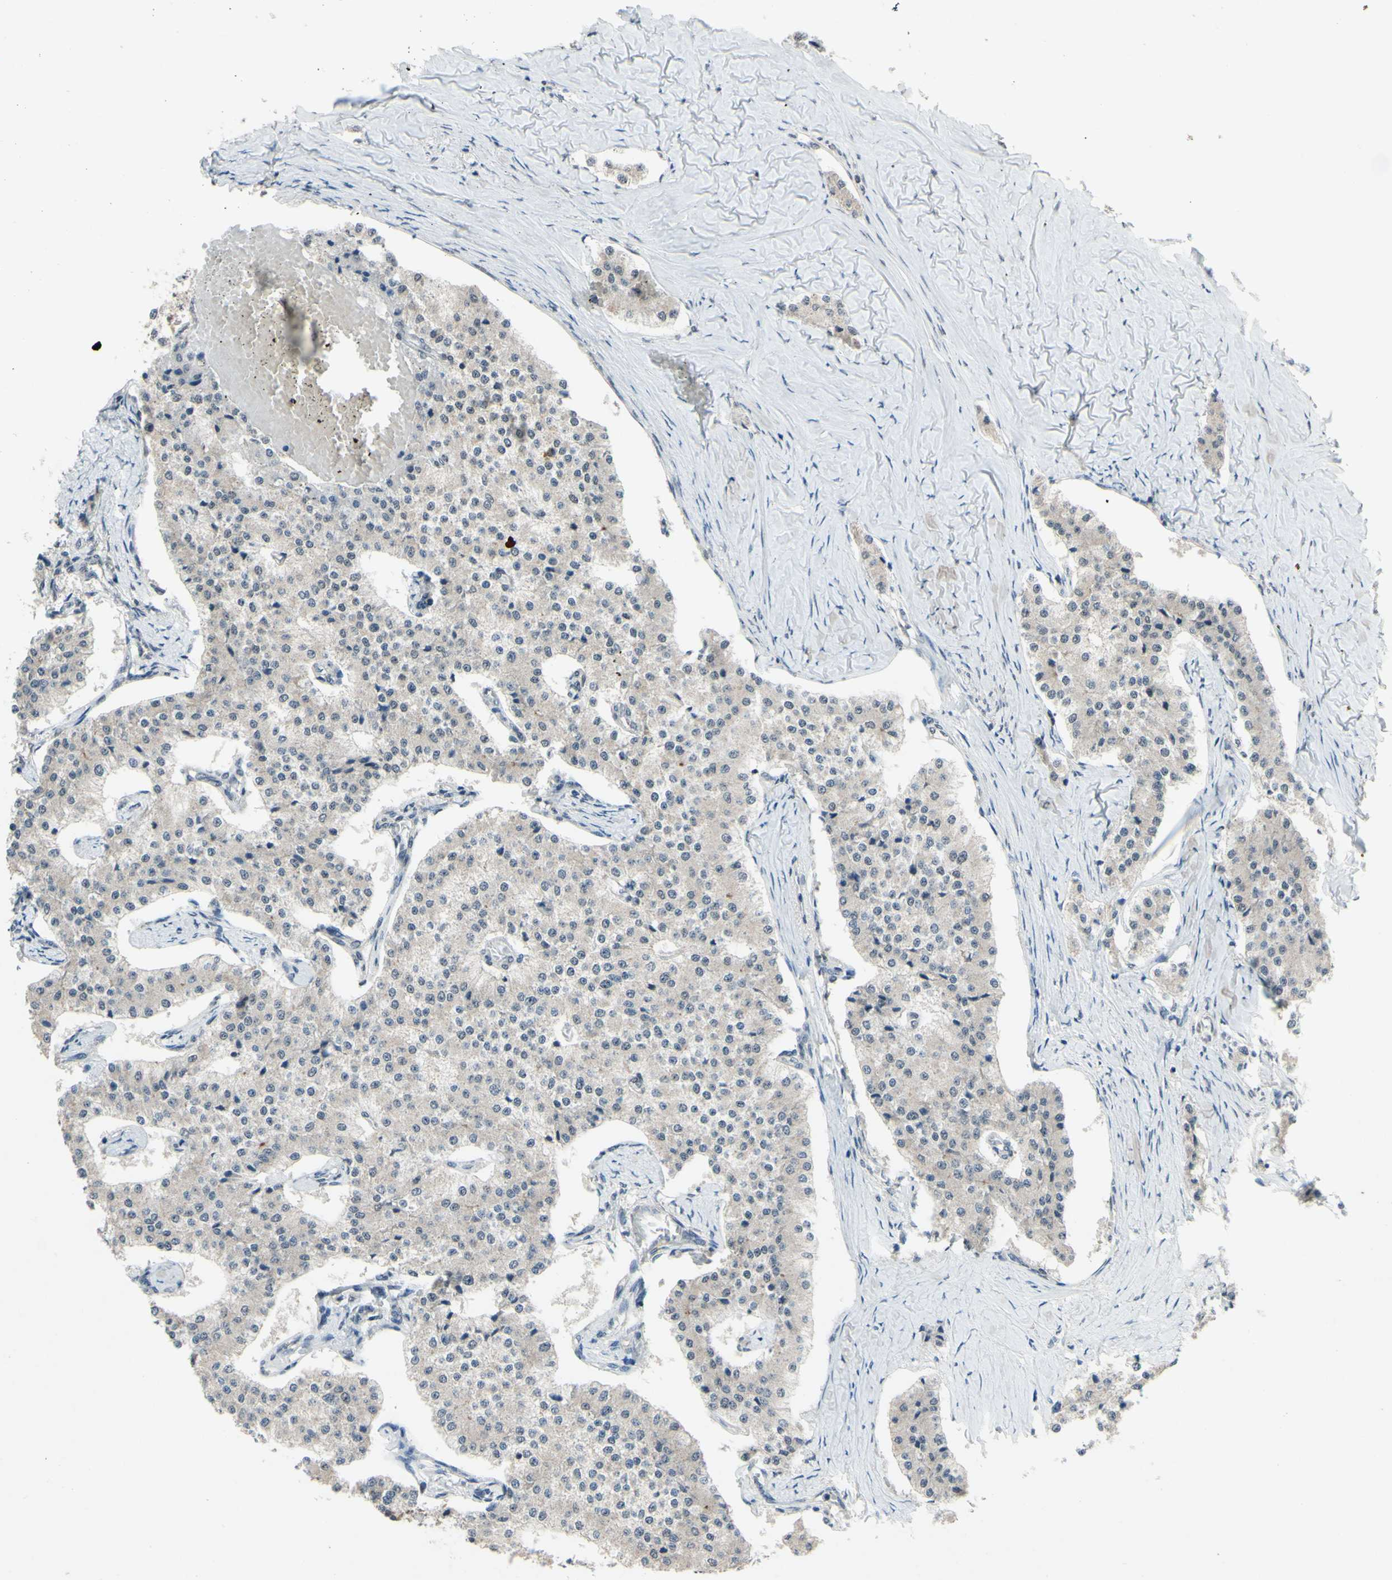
{"staining": {"intensity": "weak", "quantity": ">75%", "location": "cytoplasmic/membranous"}, "tissue": "carcinoid", "cell_type": "Tumor cells", "image_type": "cancer", "snomed": [{"axis": "morphology", "description": "Carcinoid, malignant, NOS"}, {"axis": "topography", "description": "Colon"}], "caption": "A low amount of weak cytoplasmic/membranous positivity is appreciated in about >75% of tumor cells in malignant carcinoid tissue.", "gene": "CDCP1", "patient": {"sex": "female", "age": 52}}